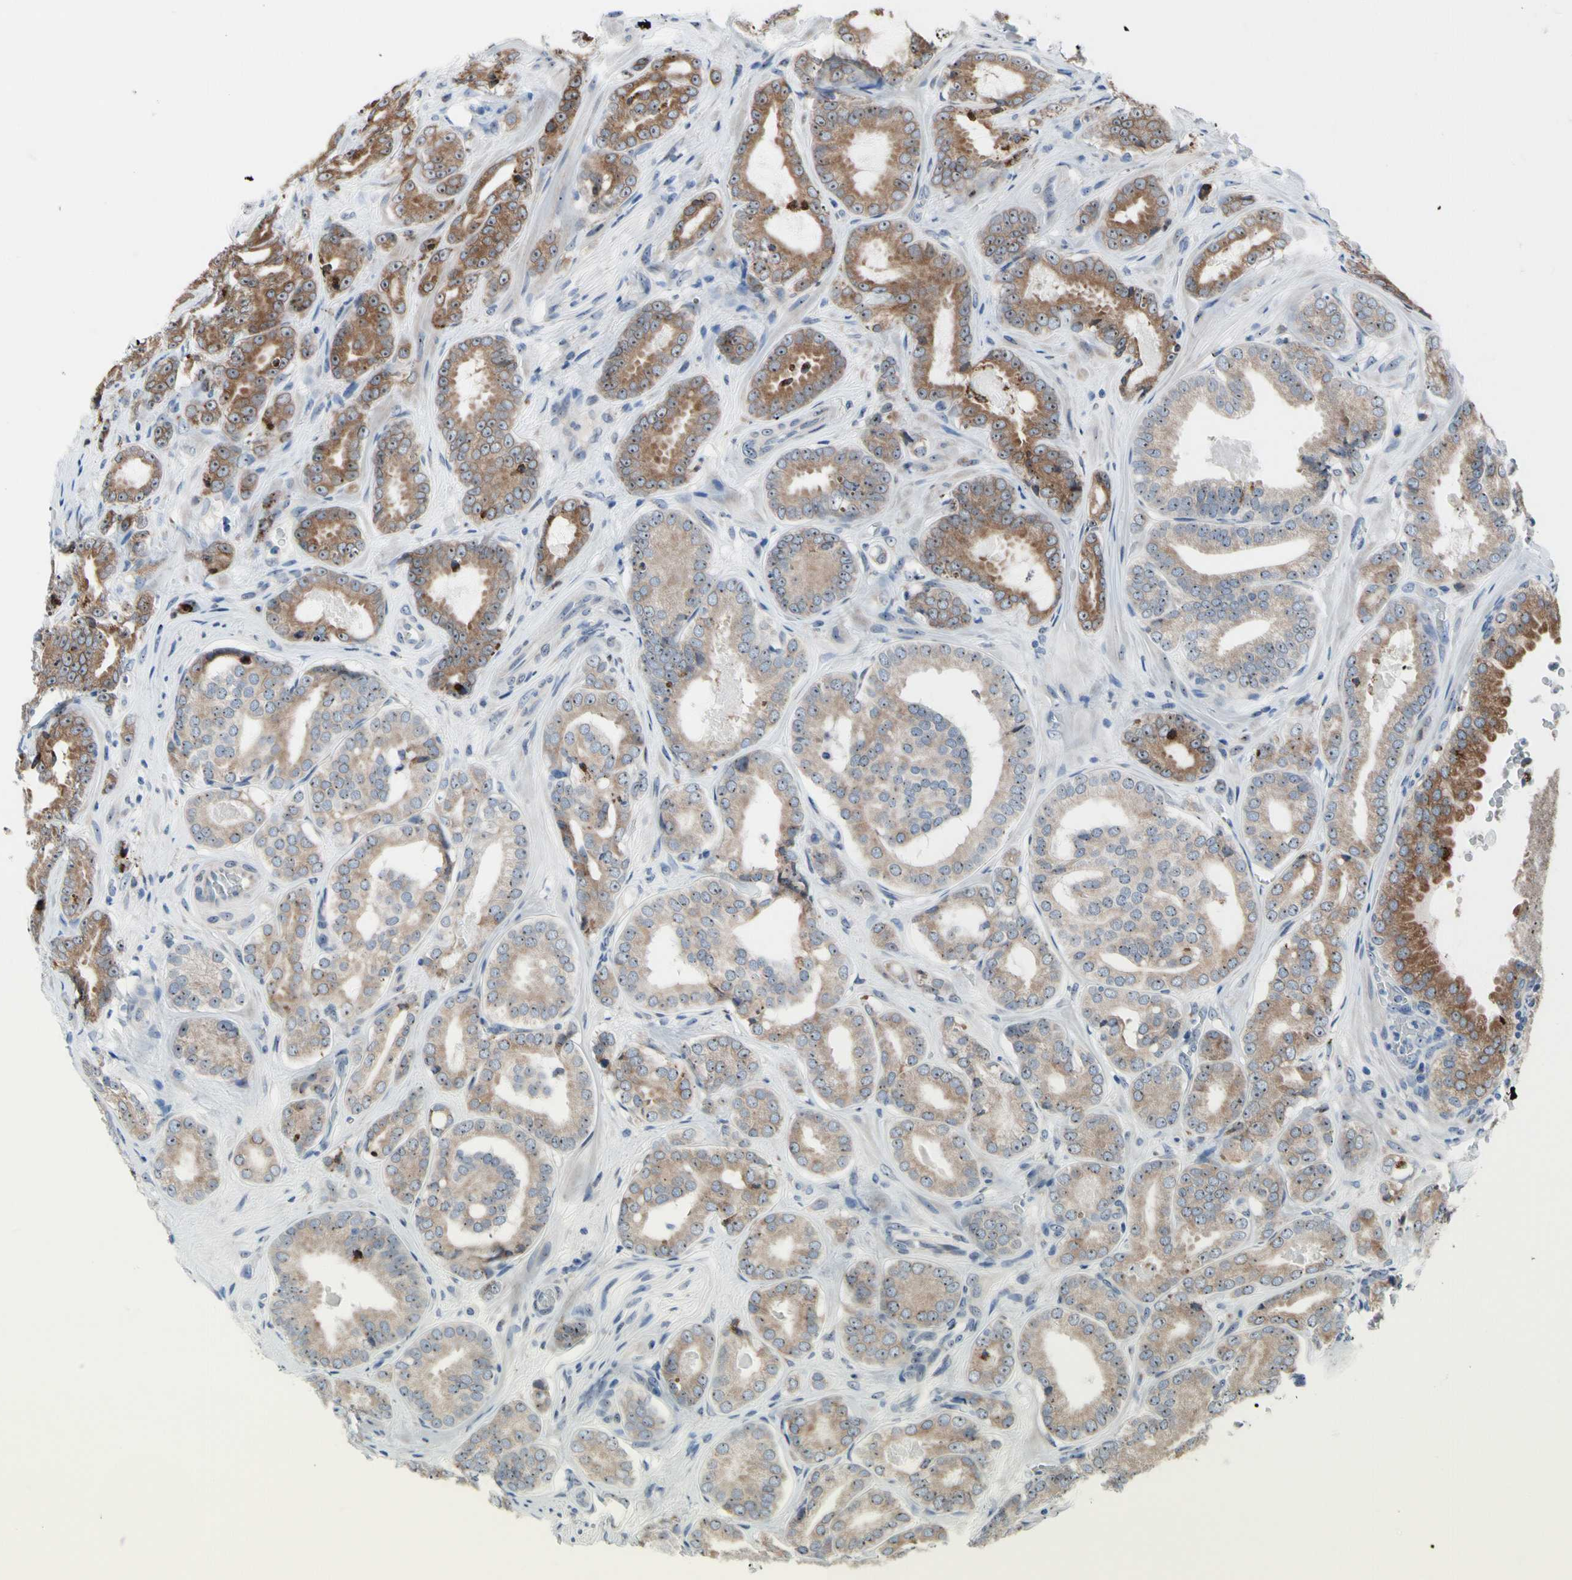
{"staining": {"intensity": "moderate", "quantity": ">75%", "location": "cytoplasmic/membranous"}, "tissue": "prostate cancer", "cell_type": "Tumor cells", "image_type": "cancer", "snomed": [{"axis": "morphology", "description": "Adenocarcinoma, High grade"}, {"axis": "topography", "description": "Prostate"}], "caption": "Approximately >75% of tumor cells in adenocarcinoma (high-grade) (prostate) show moderate cytoplasmic/membranous protein positivity as visualized by brown immunohistochemical staining.", "gene": "TMED7", "patient": {"sex": "male", "age": 64}}